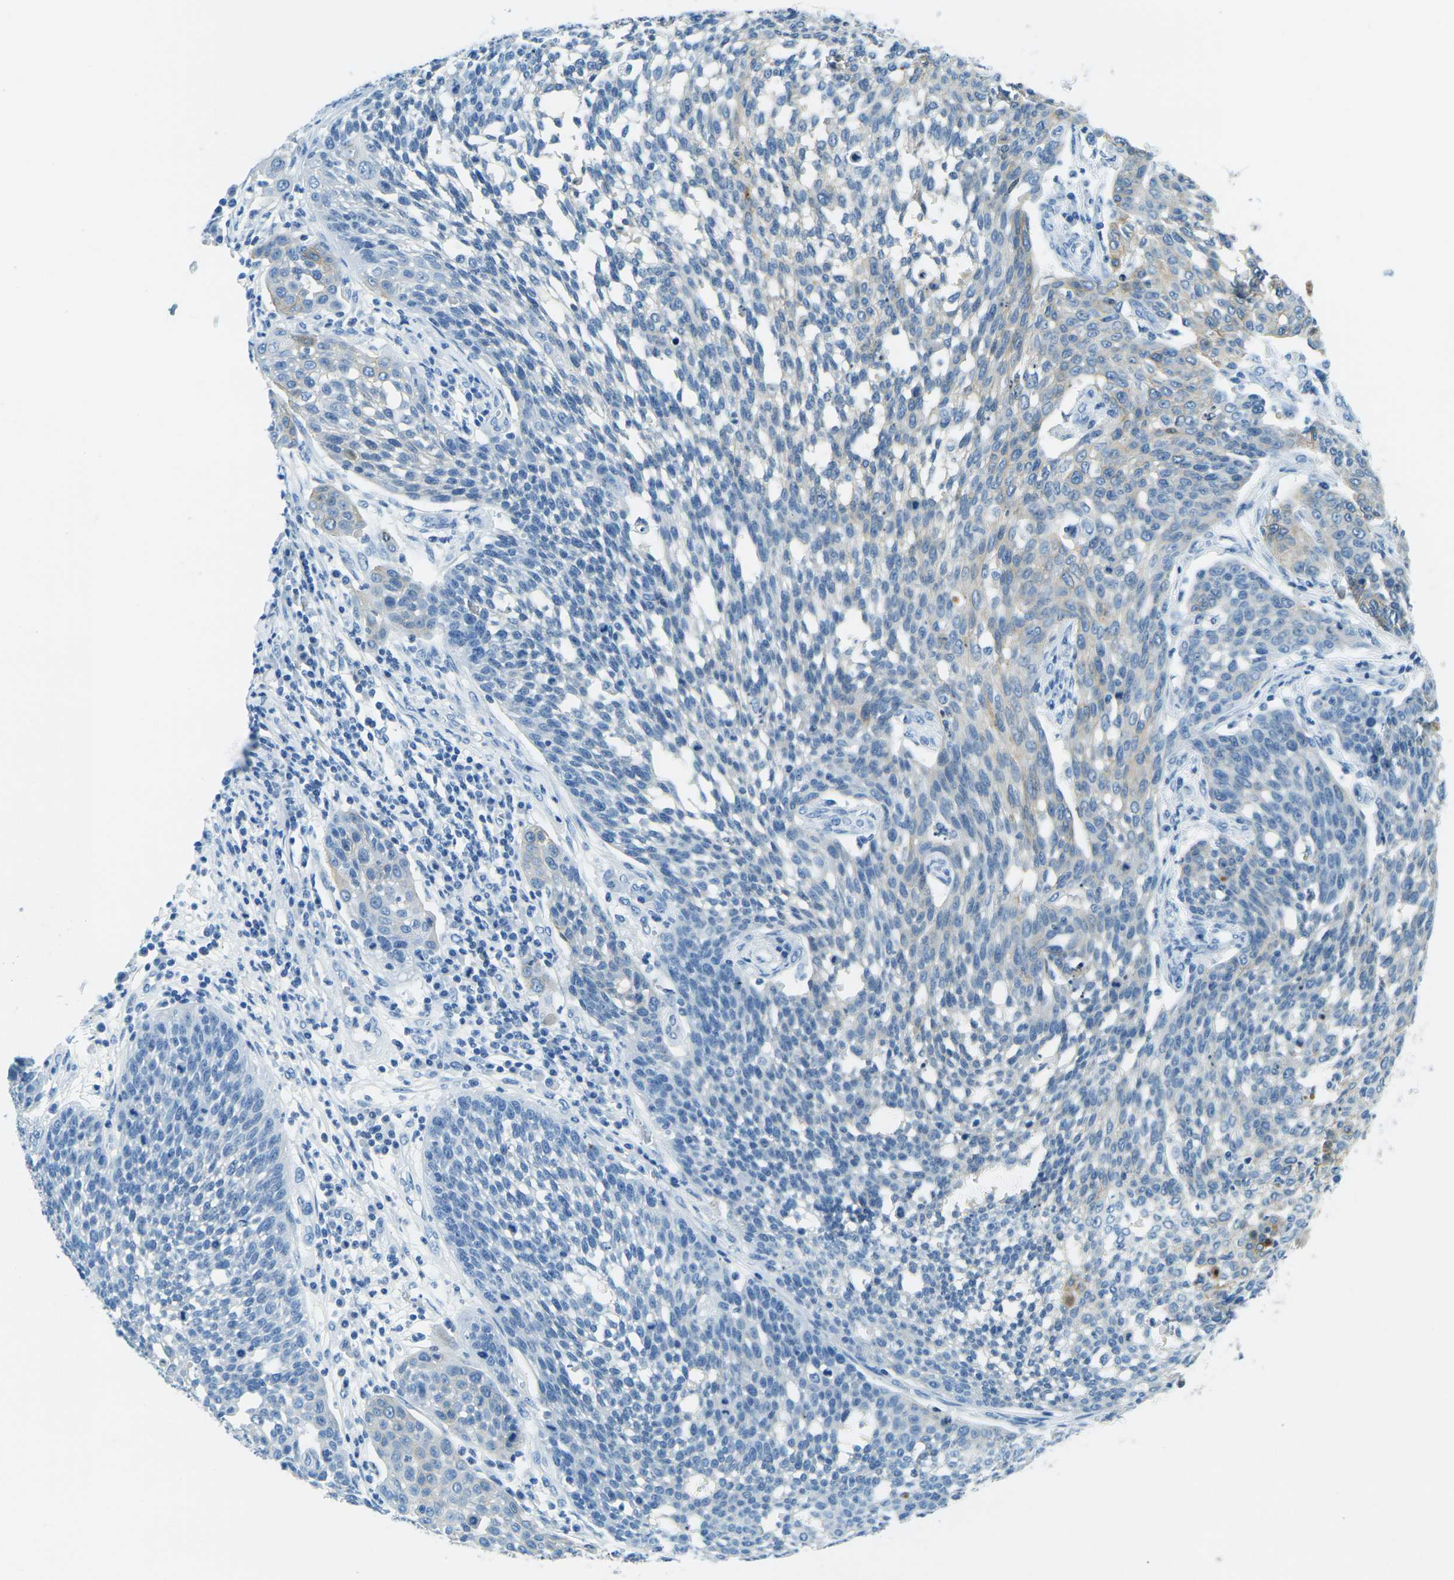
{"staining": {"intensity": "negative", "quantity": "none", "location": "none"}, "tissue": "cervical cancer", "cell_type": "Tumor cells", "image_type": "cancer", "snomed": [{"axis": "morphology", "description": "Squamous cell carcinoma, NOS"}, {"axis": "topography", "description": "Cervix"}], "caption": "Tumor cells show no significant positivity in cervical squamous cell carcinoma. (Stains: DAB immunohistochemistry (IHC) with hematoxylin counter stain, Microscopy: brightfield microscopy at high magnification).", "gene": "OCLN", "patient": {"sex": "female", "age": 34}}